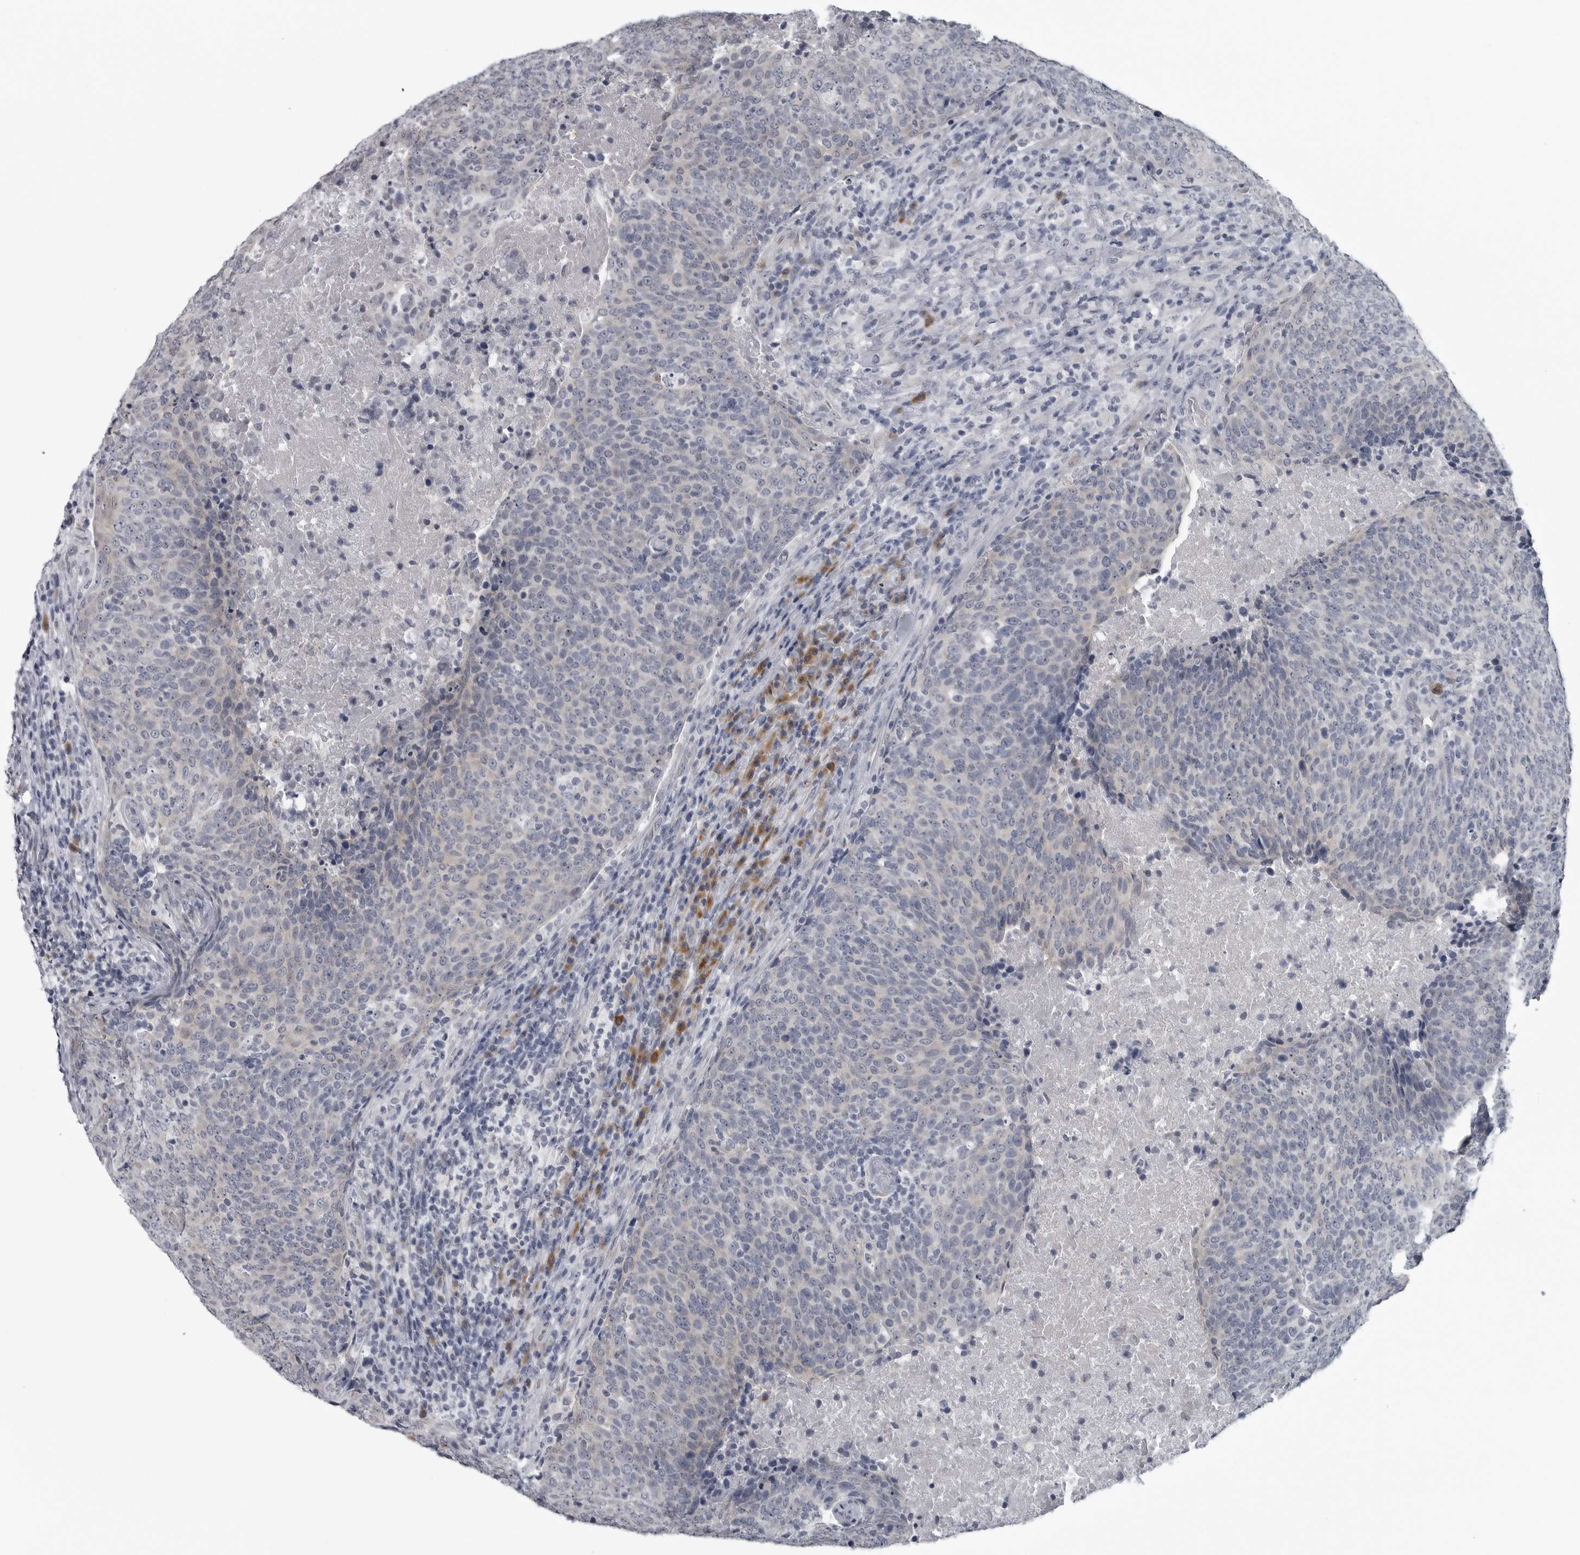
{"staining": {"intensity": "negative", "quantity": "none", "location": "none"}, "tissue": "head and neck cancer", "cell_type": "Tumor cells", "image_type": "cancer", "snomed": [{"axis": "morphology", "description": "Squamous cell carcinoma, NOS"}, {"axis": "morphology", "description": "Squamous cell carcinoma, metastatic, NOS"}, {"axis": "topography", "description": "Lymph node"}, {"axis": "topography", "description": "Head-Neck"}], "caption": "Immunohistochemical staining of head and neck cancer displays no significant expression in tumor cells.", "gene": "MYOC", "patient": {"sex": "male", "age": 62}}